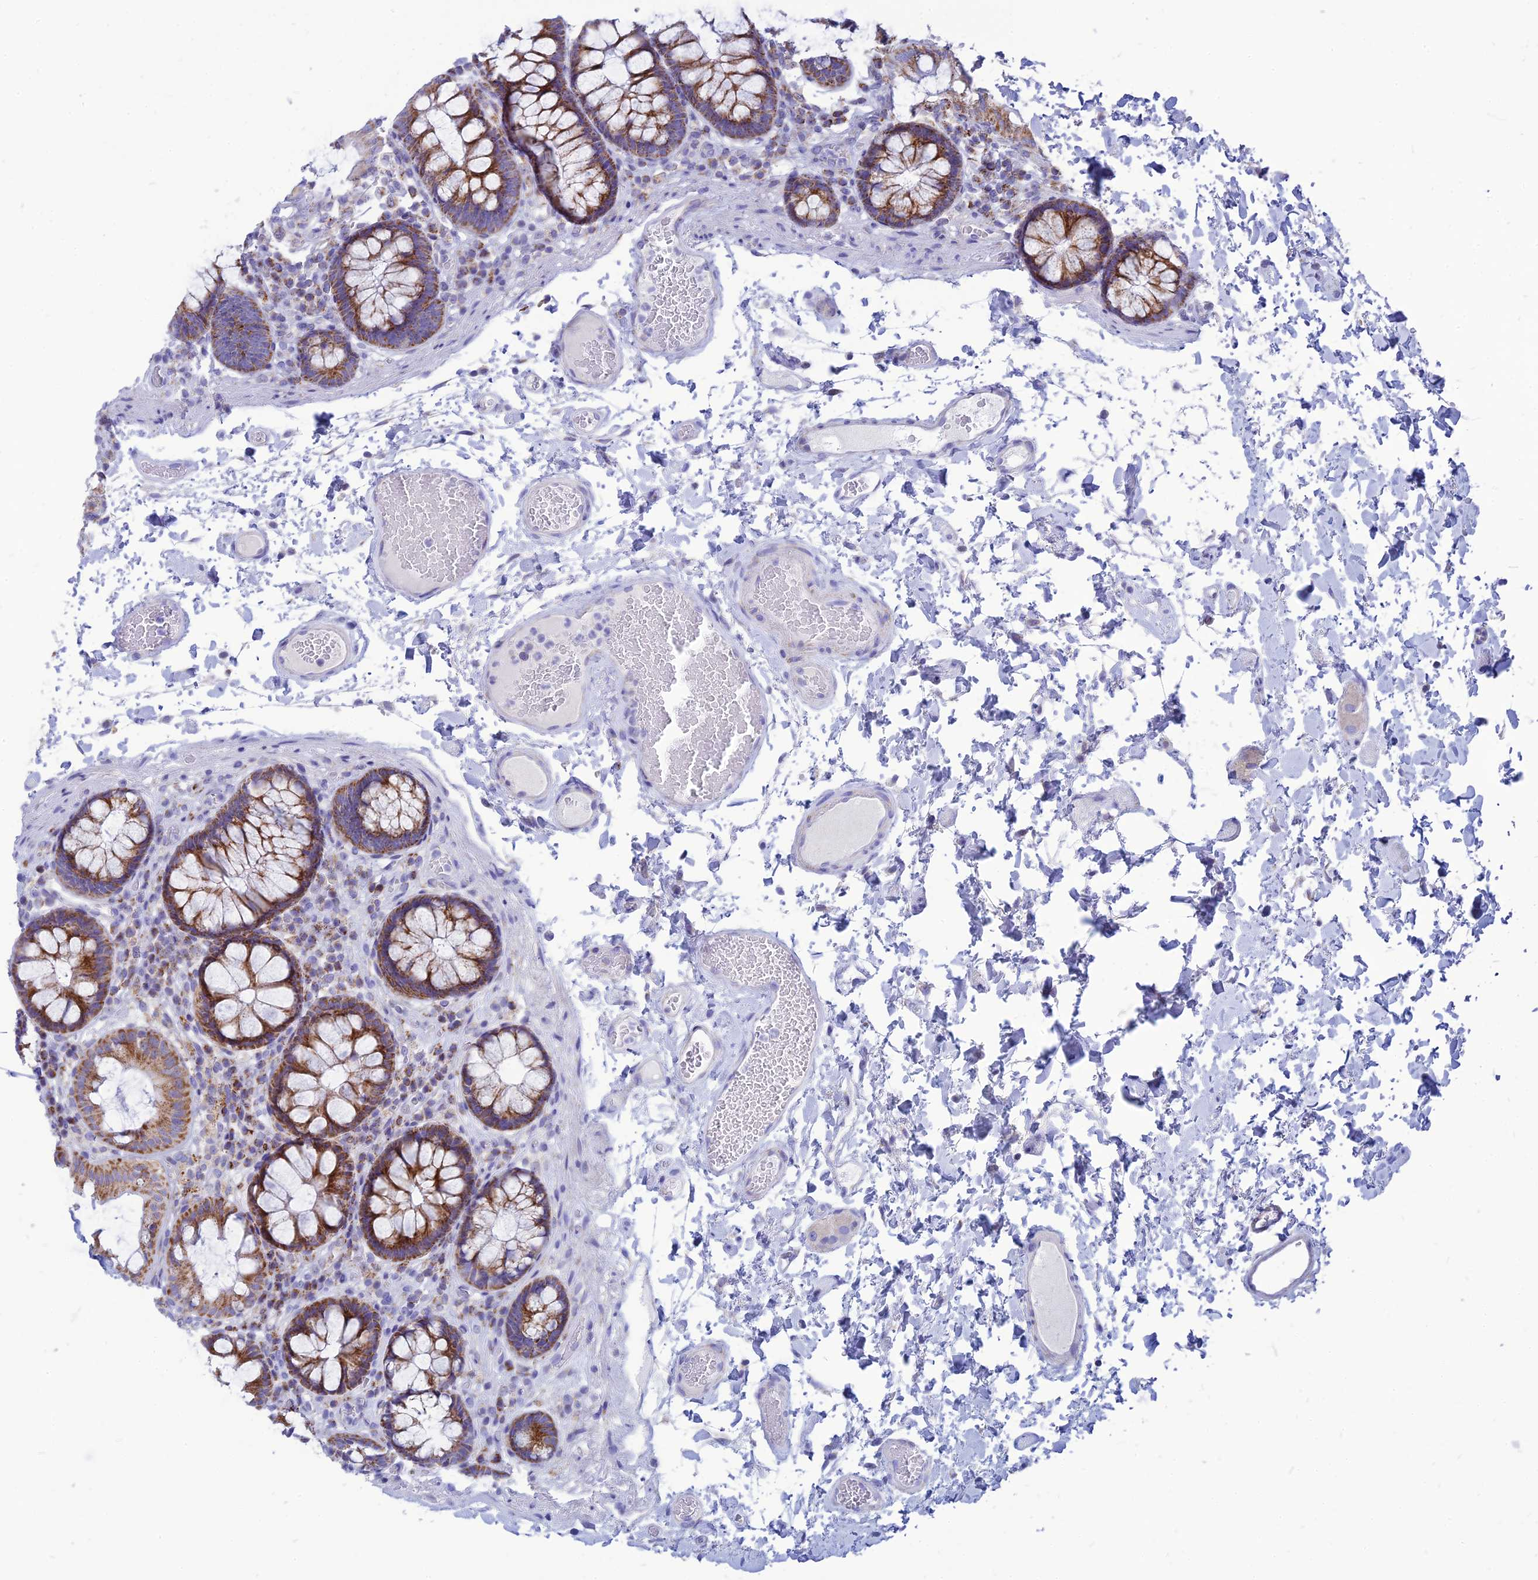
{"staining": {"intensity": "negative", "quantity": "none", "location": "none"}, "tissue": "colon", "cell_type": "Endothelial cells", "image_type": "normal", "snomed": [{"axis": "morphology", "description": "Normal tissue, NOS"}, {"axis": "topography", "description": "Colon"}], "caption": "Immunohistochemistry of unremarkable colon shows no positivity in endothelial cells.", "gene": "PACC1", "patient": {"sex": "male", "age": 84}}